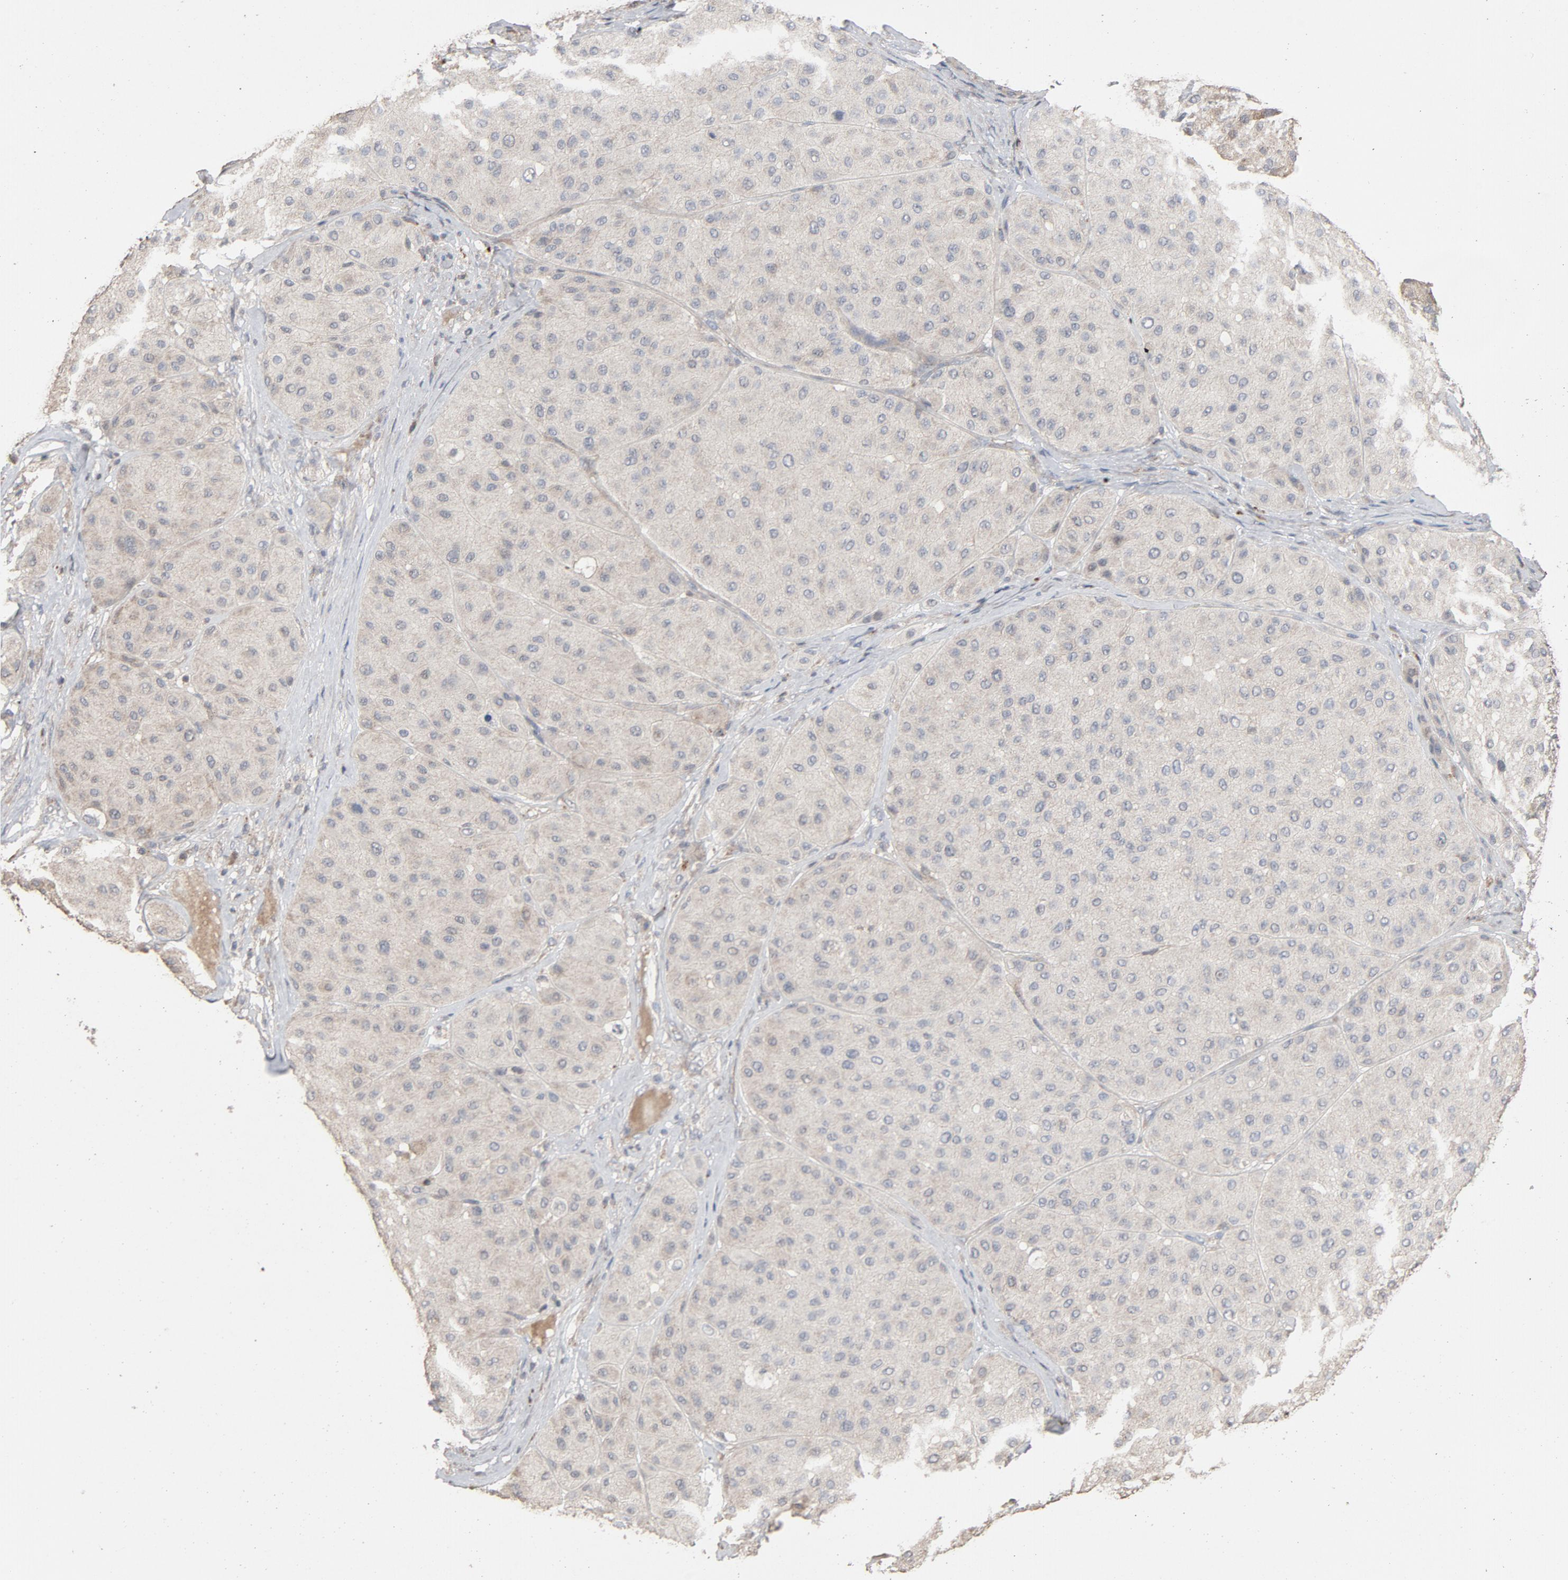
{"staining": {"intensity": "weak", "quantity": "<25%", "location": "cytoplasmic/membranous"}, "tissue": "melanoma", "cell_type": "Tumor cells", "image_type": "cancer", "snomed": [{"axis": "morphology", "description": "Normal tissue, NOS"}, {"axis": "morphology", "description": "Malignant melanoma, Metastatic site"}, {"axis": "topography", "description": "Skin"}], "caption": "Tumor cells are negative for brown protein staining in melanoma.", "gene": "CDK6", "patient": {"sex": "male", "age": 41}}